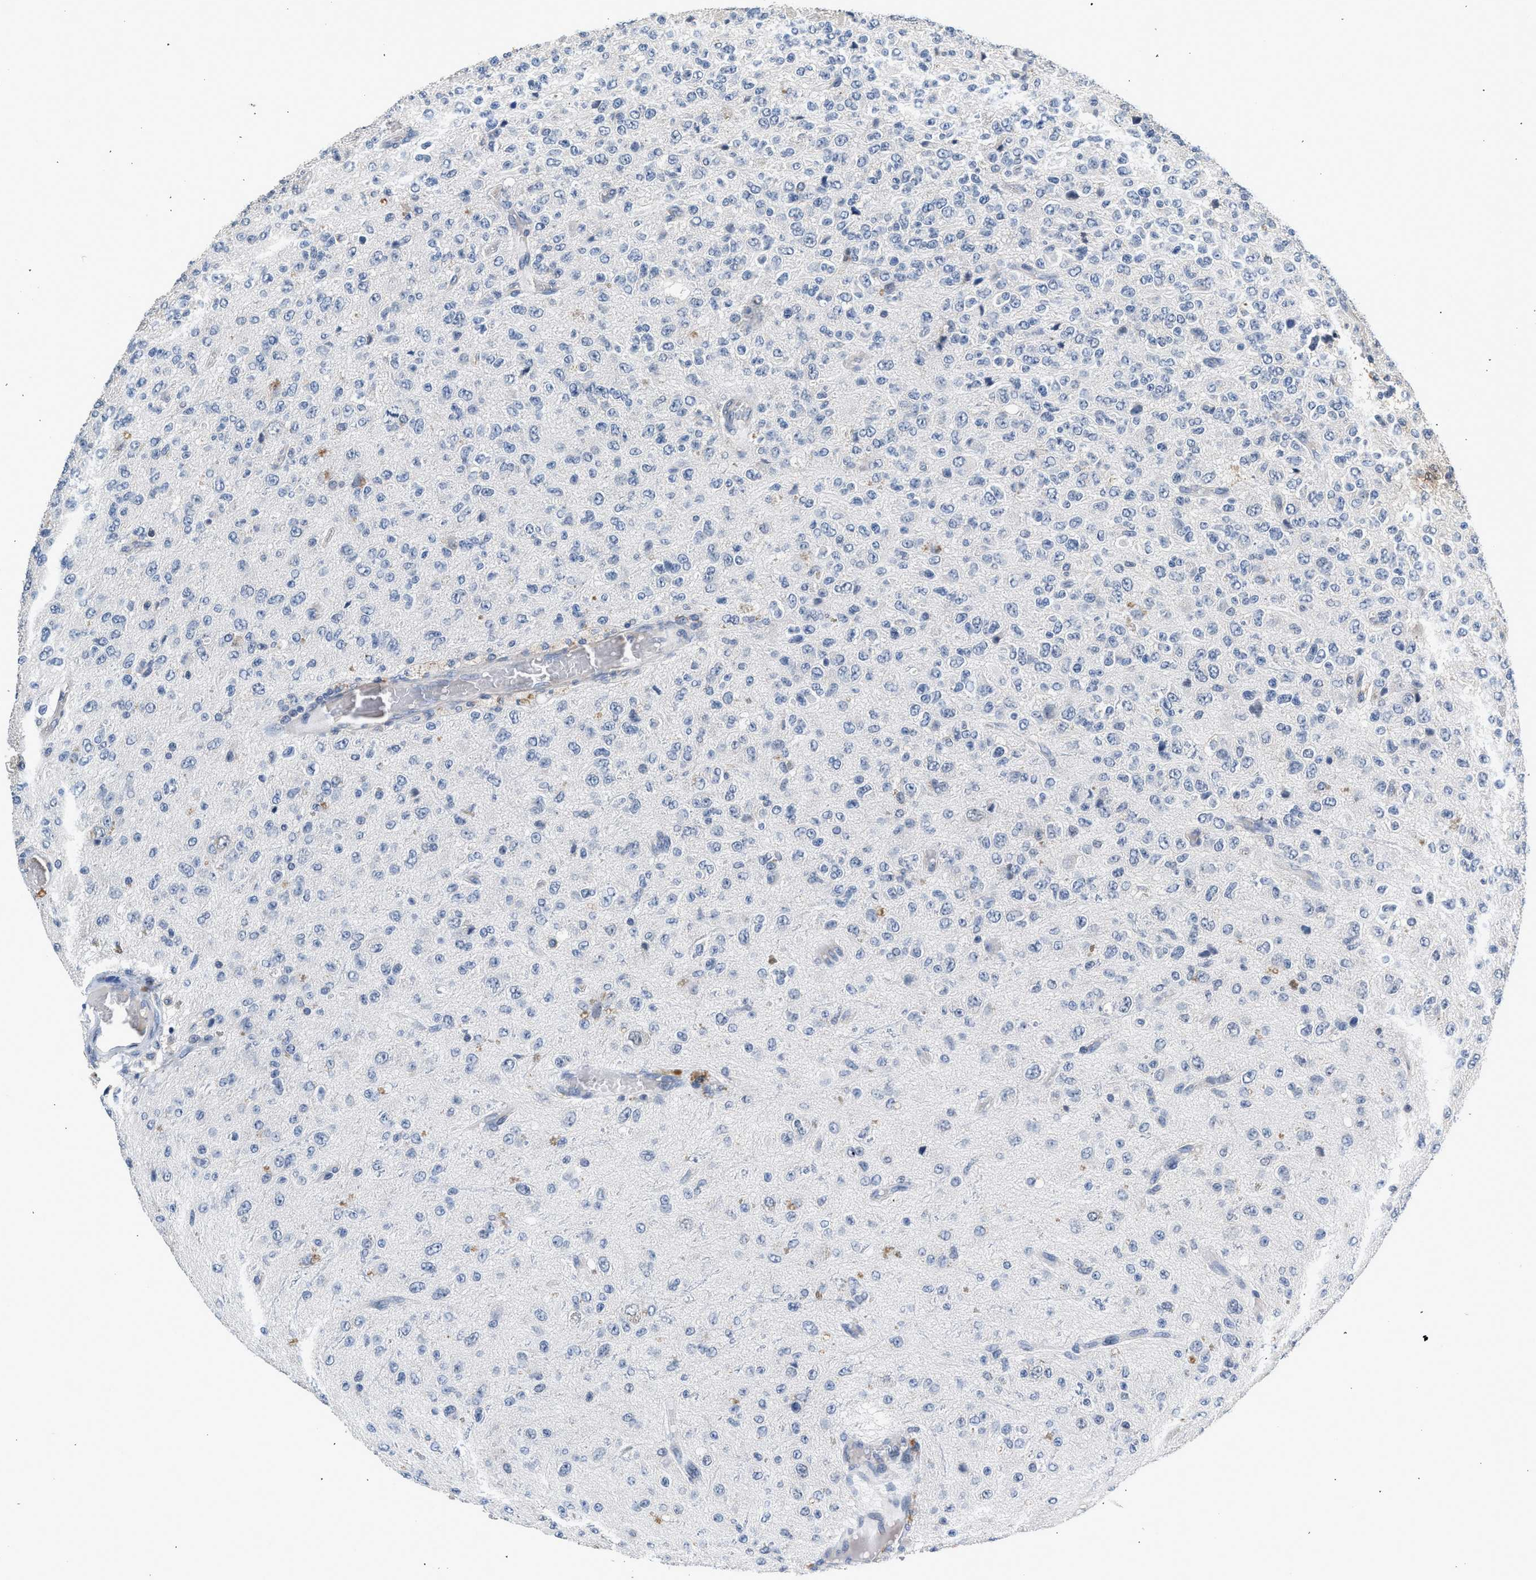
{"staining": {"intensity": "negative", "quantity": "none", "location": "none"}, "tissue": "glioma", "cell_type": "Tumor cells", "image_type": "cancer", "snomed": [{"axis": "morphology", "description": "Glioma, malignant, High grade"}, {"axis": "topography", "description": "pancreas cauda"}], "caption": "A high-resolution micrograph shows immunohistochemistry (IHC) staining of high-grade glioma (malignant), which shows no significant staining in tumor cells.", "gene": "CSF3R", "patient": {"sex": "male", "age": 60}}